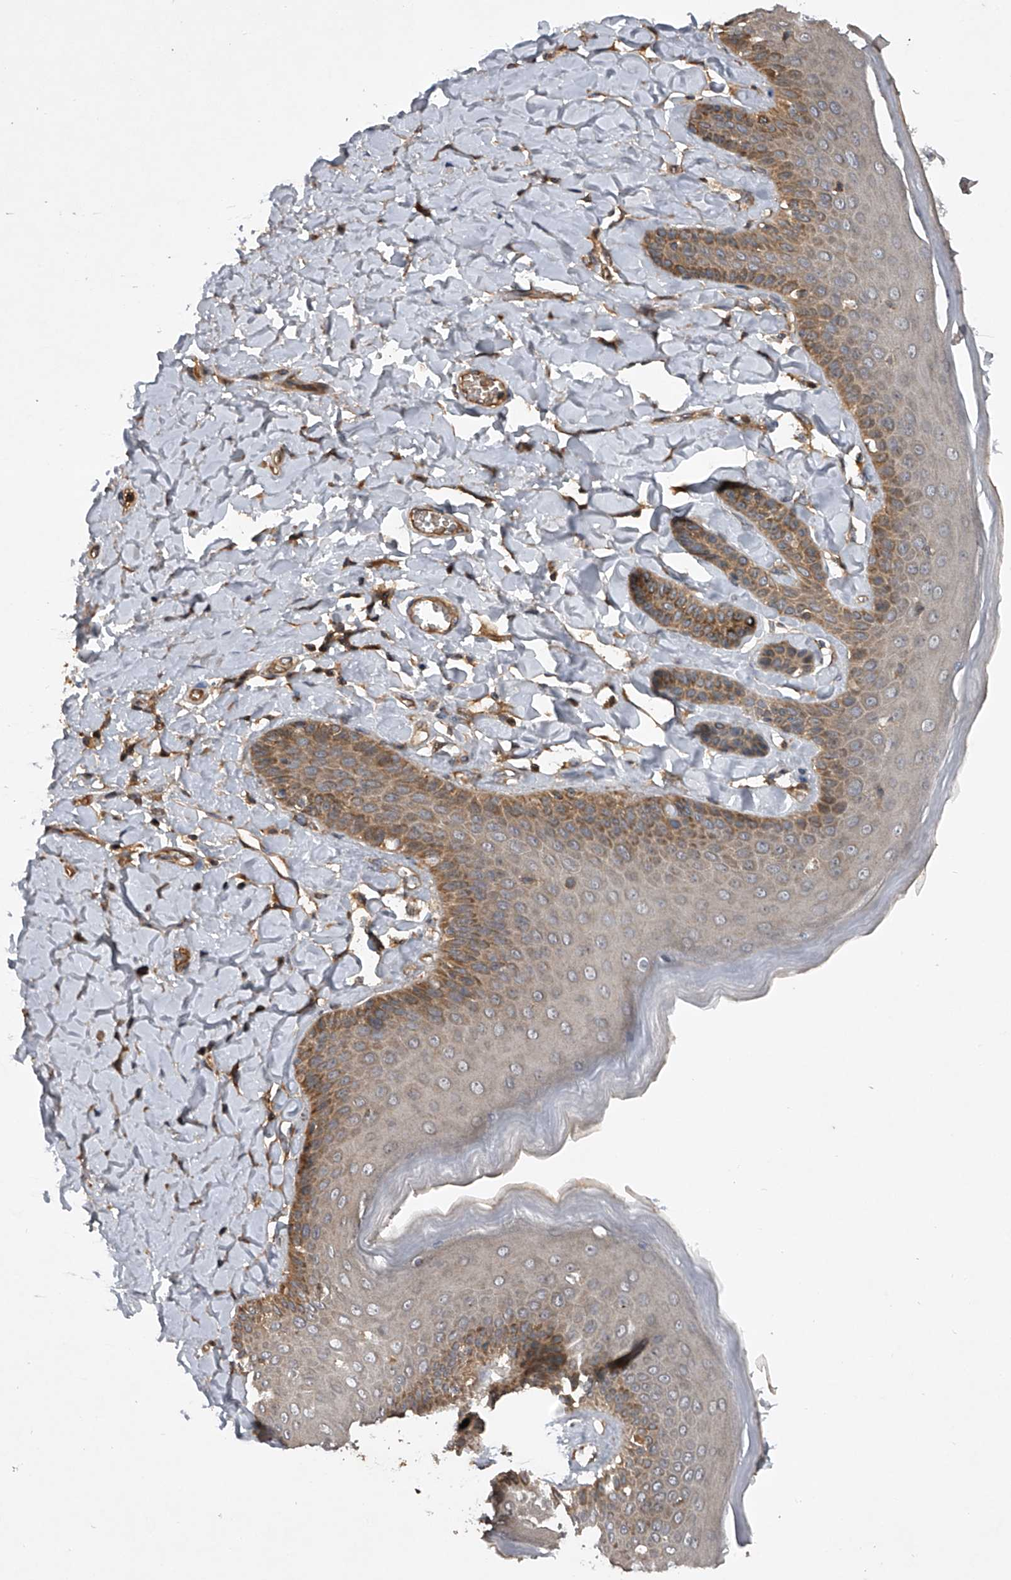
{"staining": {"intensity": "moderate", "quantity": "25%-75%", "location": "cytoplasmic/membranous"}, "tissue": "skin", "cell_type": "Epidermal cells", "image_type": "normal", "snomed": [{"axis": "morphology", "description": "Normal tissue, NOS"}, {"axis": "topography", "description": "Anal"}], "caption": "DAB immunohistochemical staining of unremarkable human skin exhibits moderate cytoplasmic/membranous protein staining in about 25%-75% of epidermal cells.", "gene": "NFS1", "patient": {"sex": "male", "age": 69}}